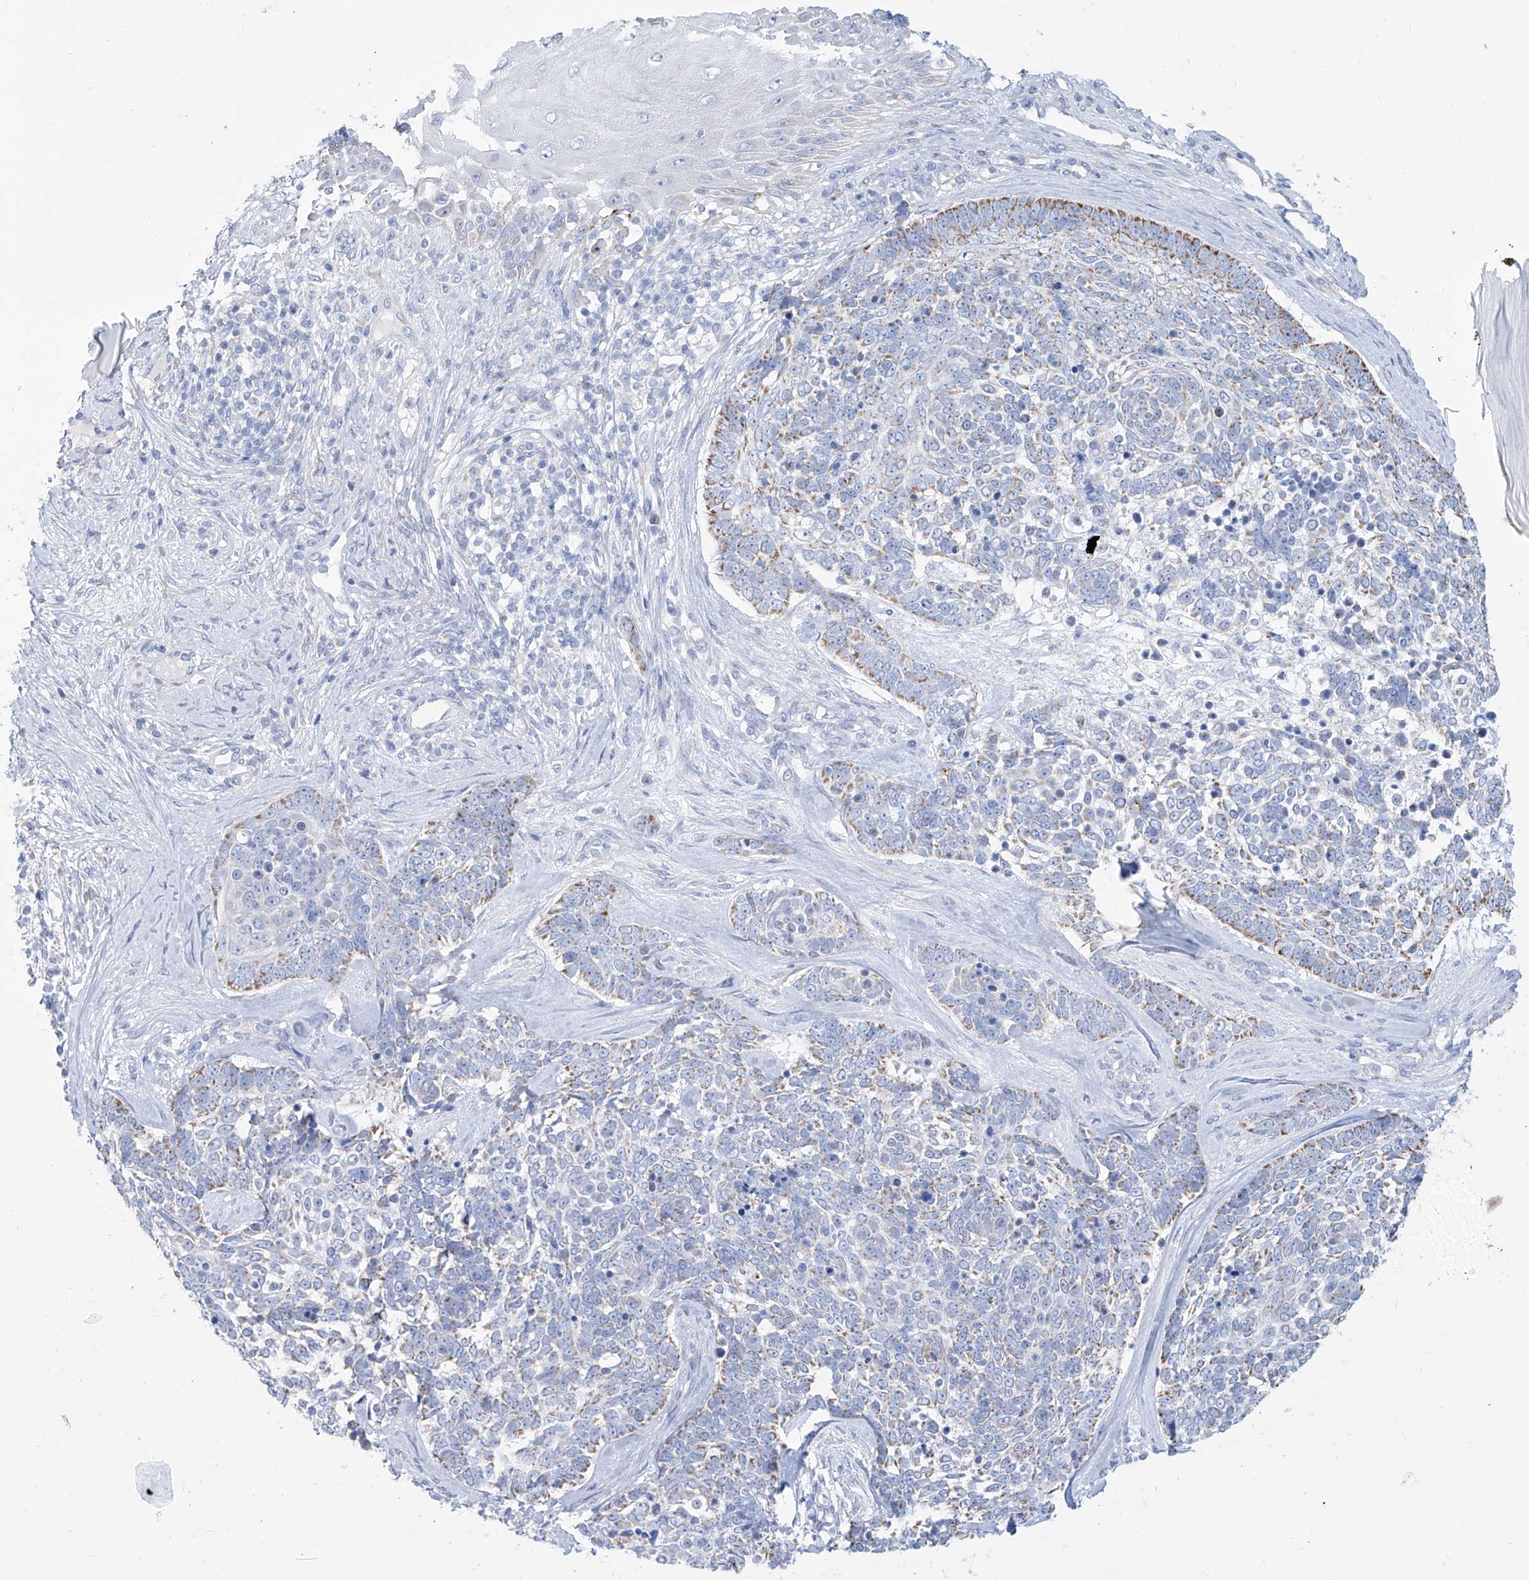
{"staining": {"intensity": "strong", "quantity": "<25%", "location": "cytoplasmic/membranous"}, "tissue": "skin cancer", "cell_type": "Tumor cells", "image_type": "cancer", "snomed": [{"axis": "morphology", "description": "Basal cell carcinoma"}, {"axis": "topography", "description": "Skin"}], "caption": "The micrograph demonstrates a brown stain indicating the presence of a protein in the cytoplasmic/membranous of tumor cells in skin cancer (basal cell carcinoma).", "gene": "ALDH6A1", "patient": {"sex": "female", "age": 81}}